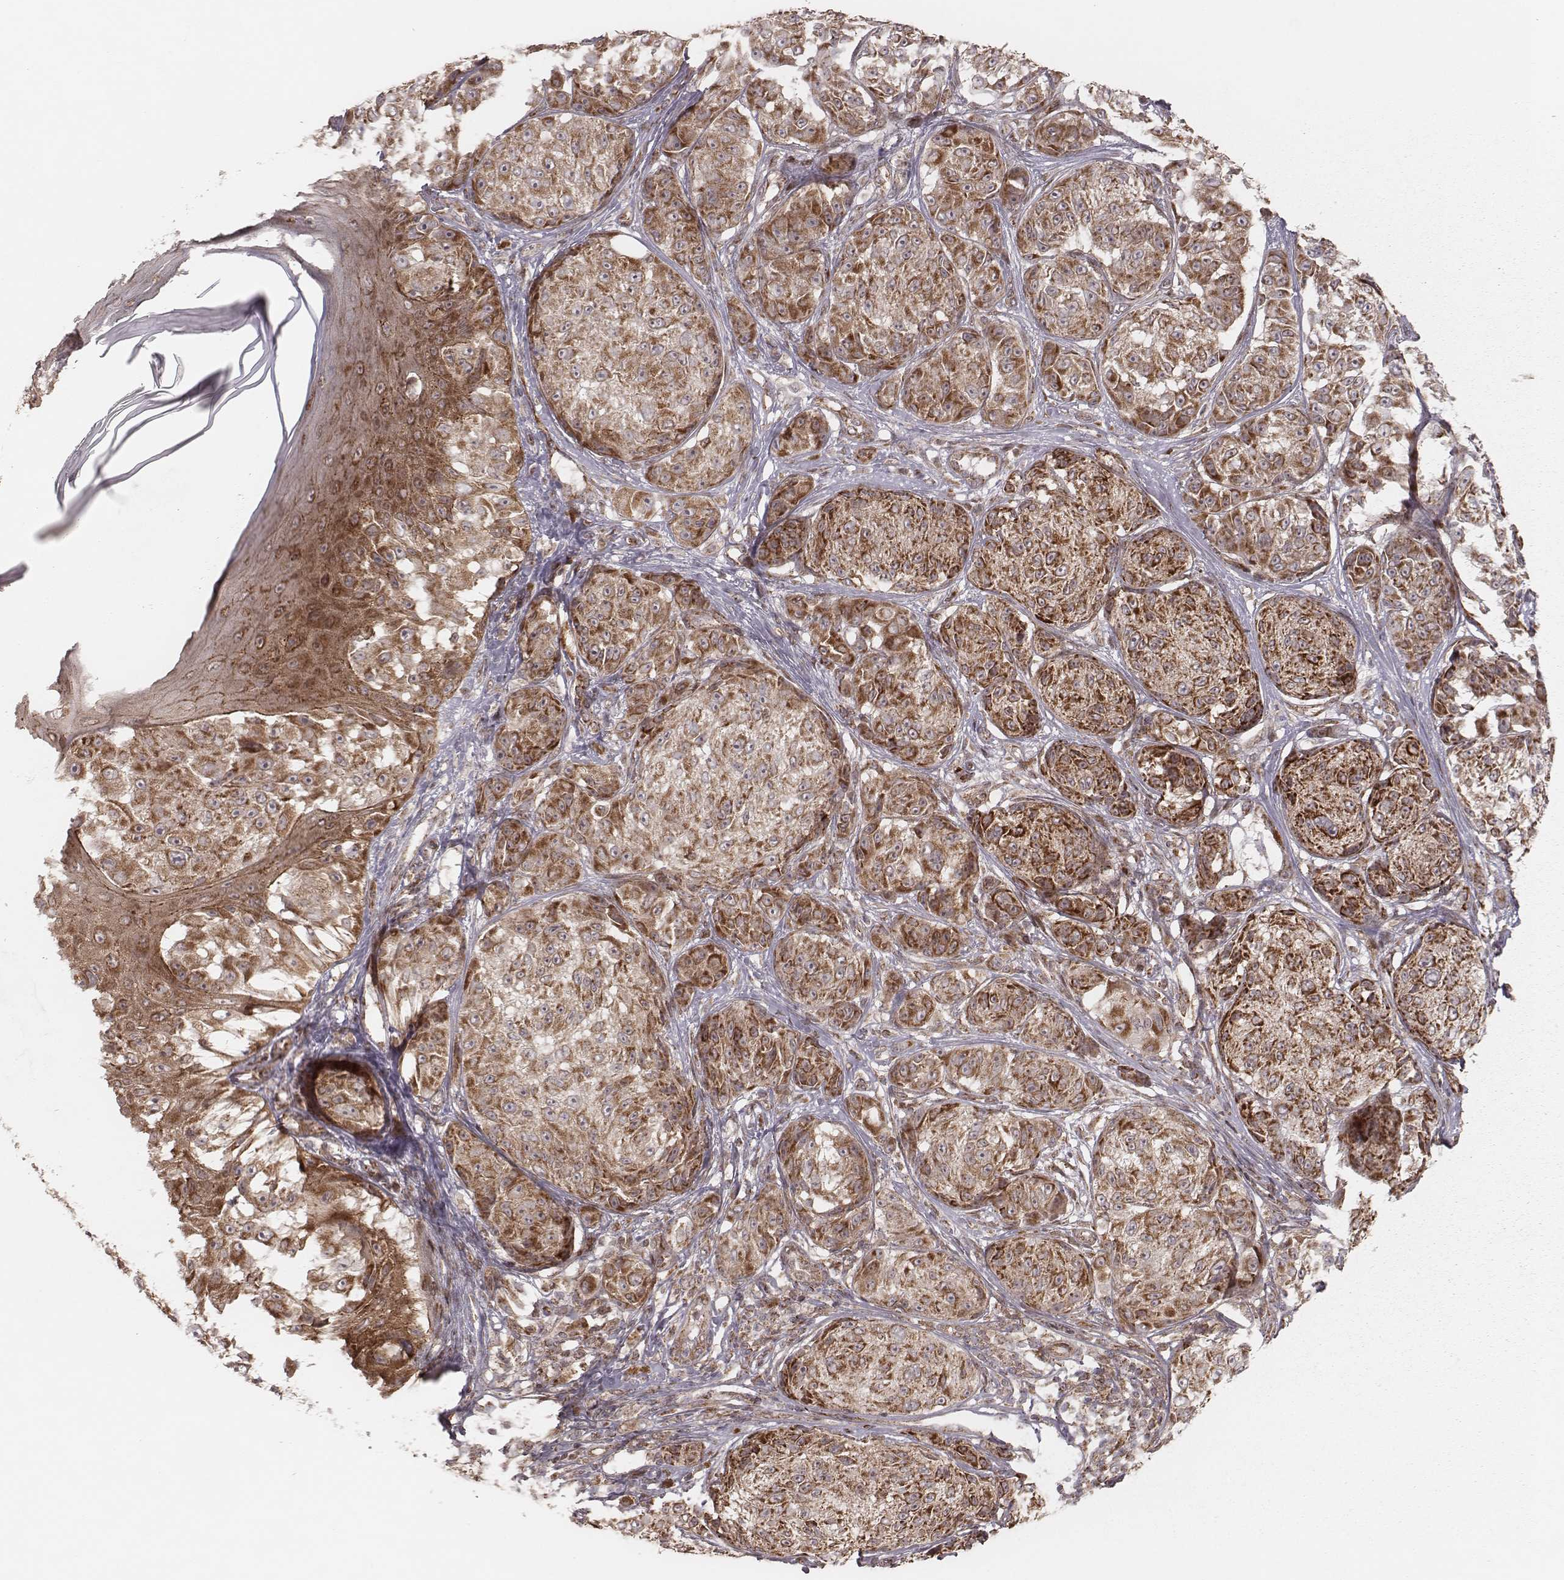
{"staining": {"intensity": "moderate", "quantity": ">75%", "location": "cytoplasmic/membranous"}, "tissue": "melanoma", "cell_type": "Tumor cells", "image_type": "cancer", "snomed": [{"axis": "morphology", "description": "Malignant melanoma, NOS"}, {"axis": "topography", "description": "Skin"}], "caption": "A brown stain shows moderate cytoplasmic/membranous expression of a protein in melanoma tumor cells. (DAB = brown stain, brightfield microscopy at high magnification).", "gene": "NDUFA7", "patient": {"sex": "male", "age": 61}}